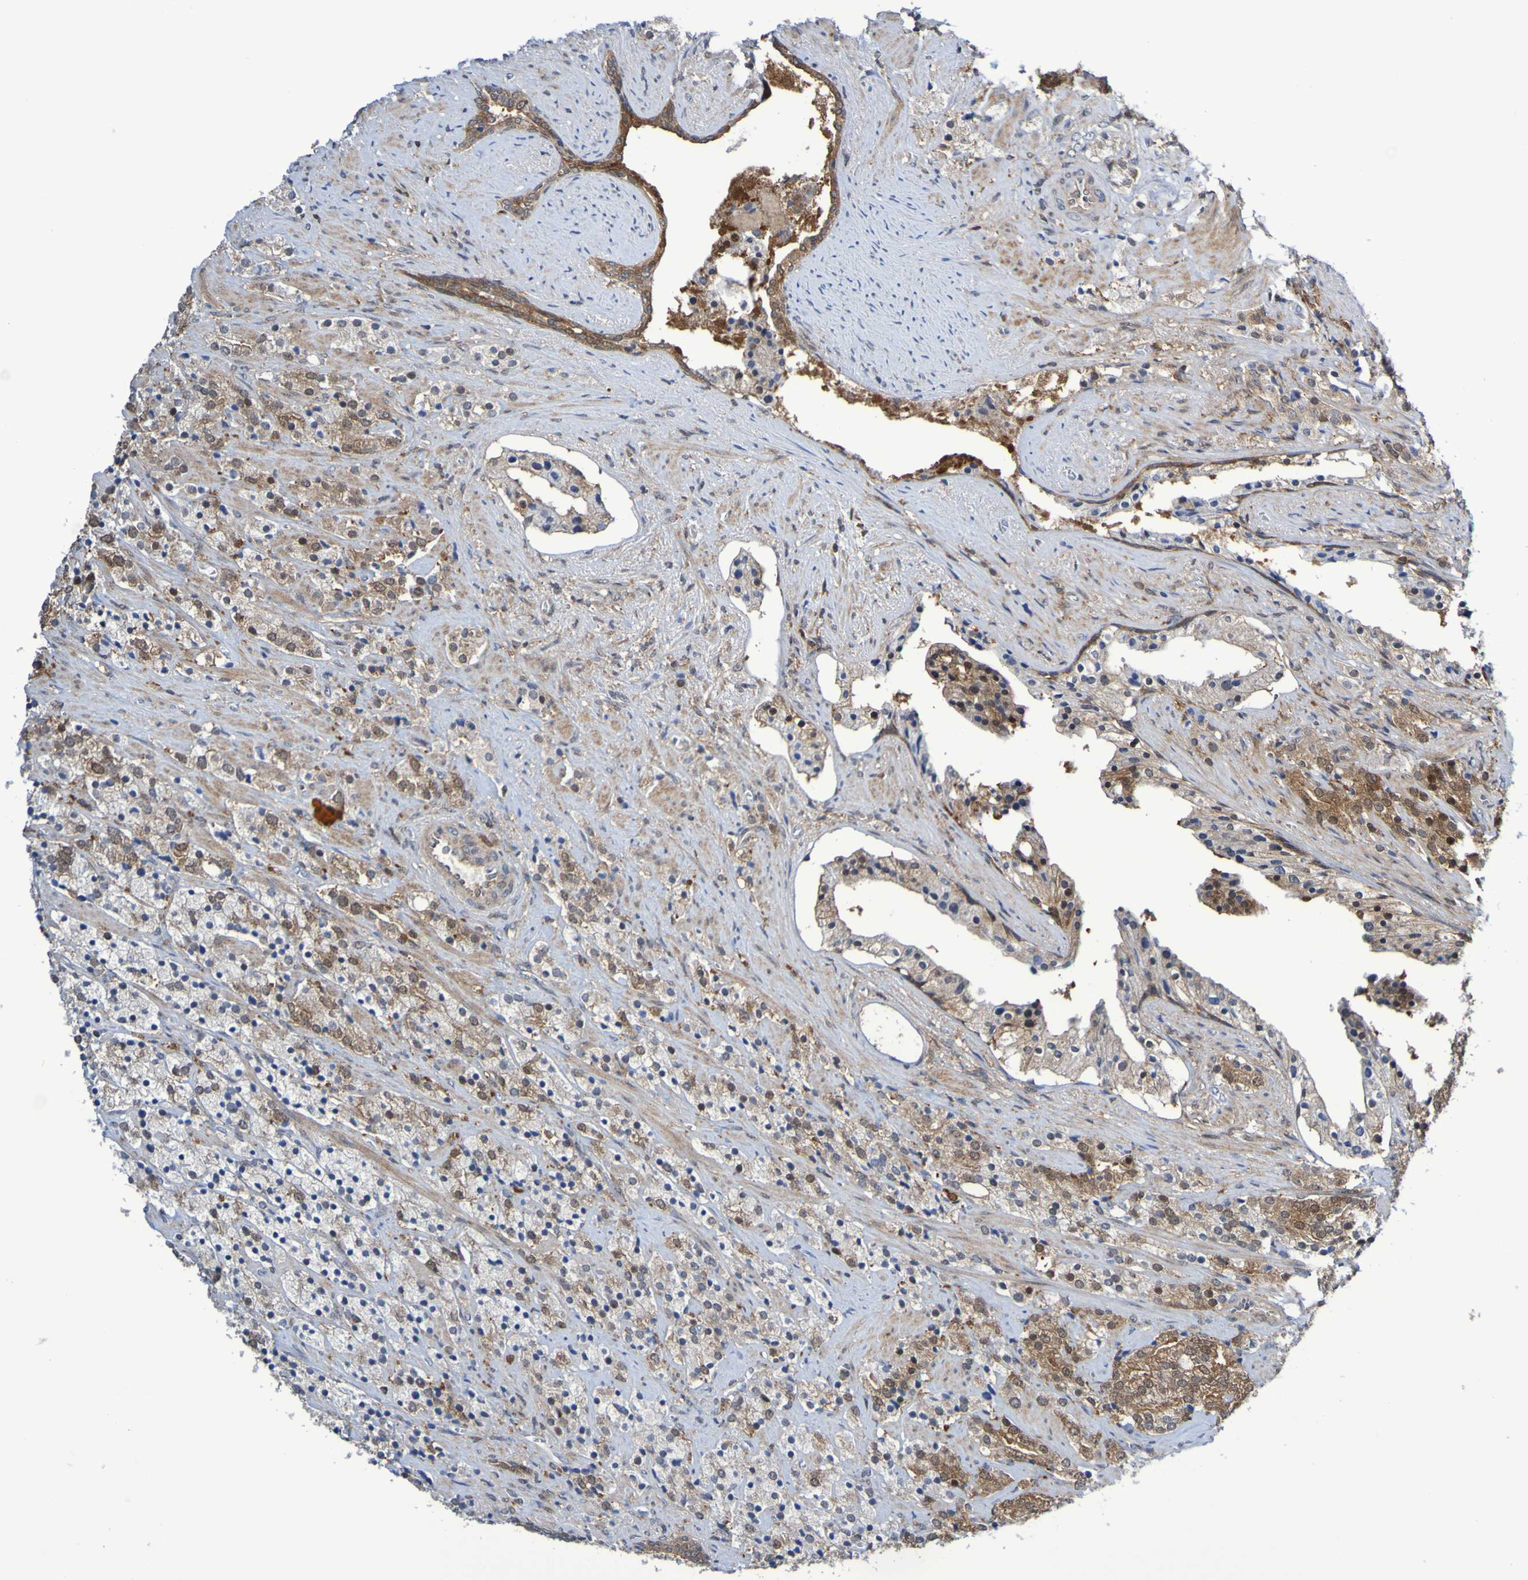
{"staining": {"intensity": "moderate", "quantity": ">75%", "location": "cytoplasmic/membranous"}, "tissue": "prostate cancer", "cell_type": "Tumor cells", "image_type": "cancer", "snomed": [{"axis": "morphology", "description": "Adenocarcinoma, High grade"}, {"axis": "topography", "description": "Prostate"}], "caption": "Moderate cytoplasmic/membranous positivity for a protein is seen in approximately >75% of tumor cells of prostate cancer (adenocarcinoma (high-grade)) using IHC.", "gene": "ATIC", "patient": {"sex": "male", "age": 71}}